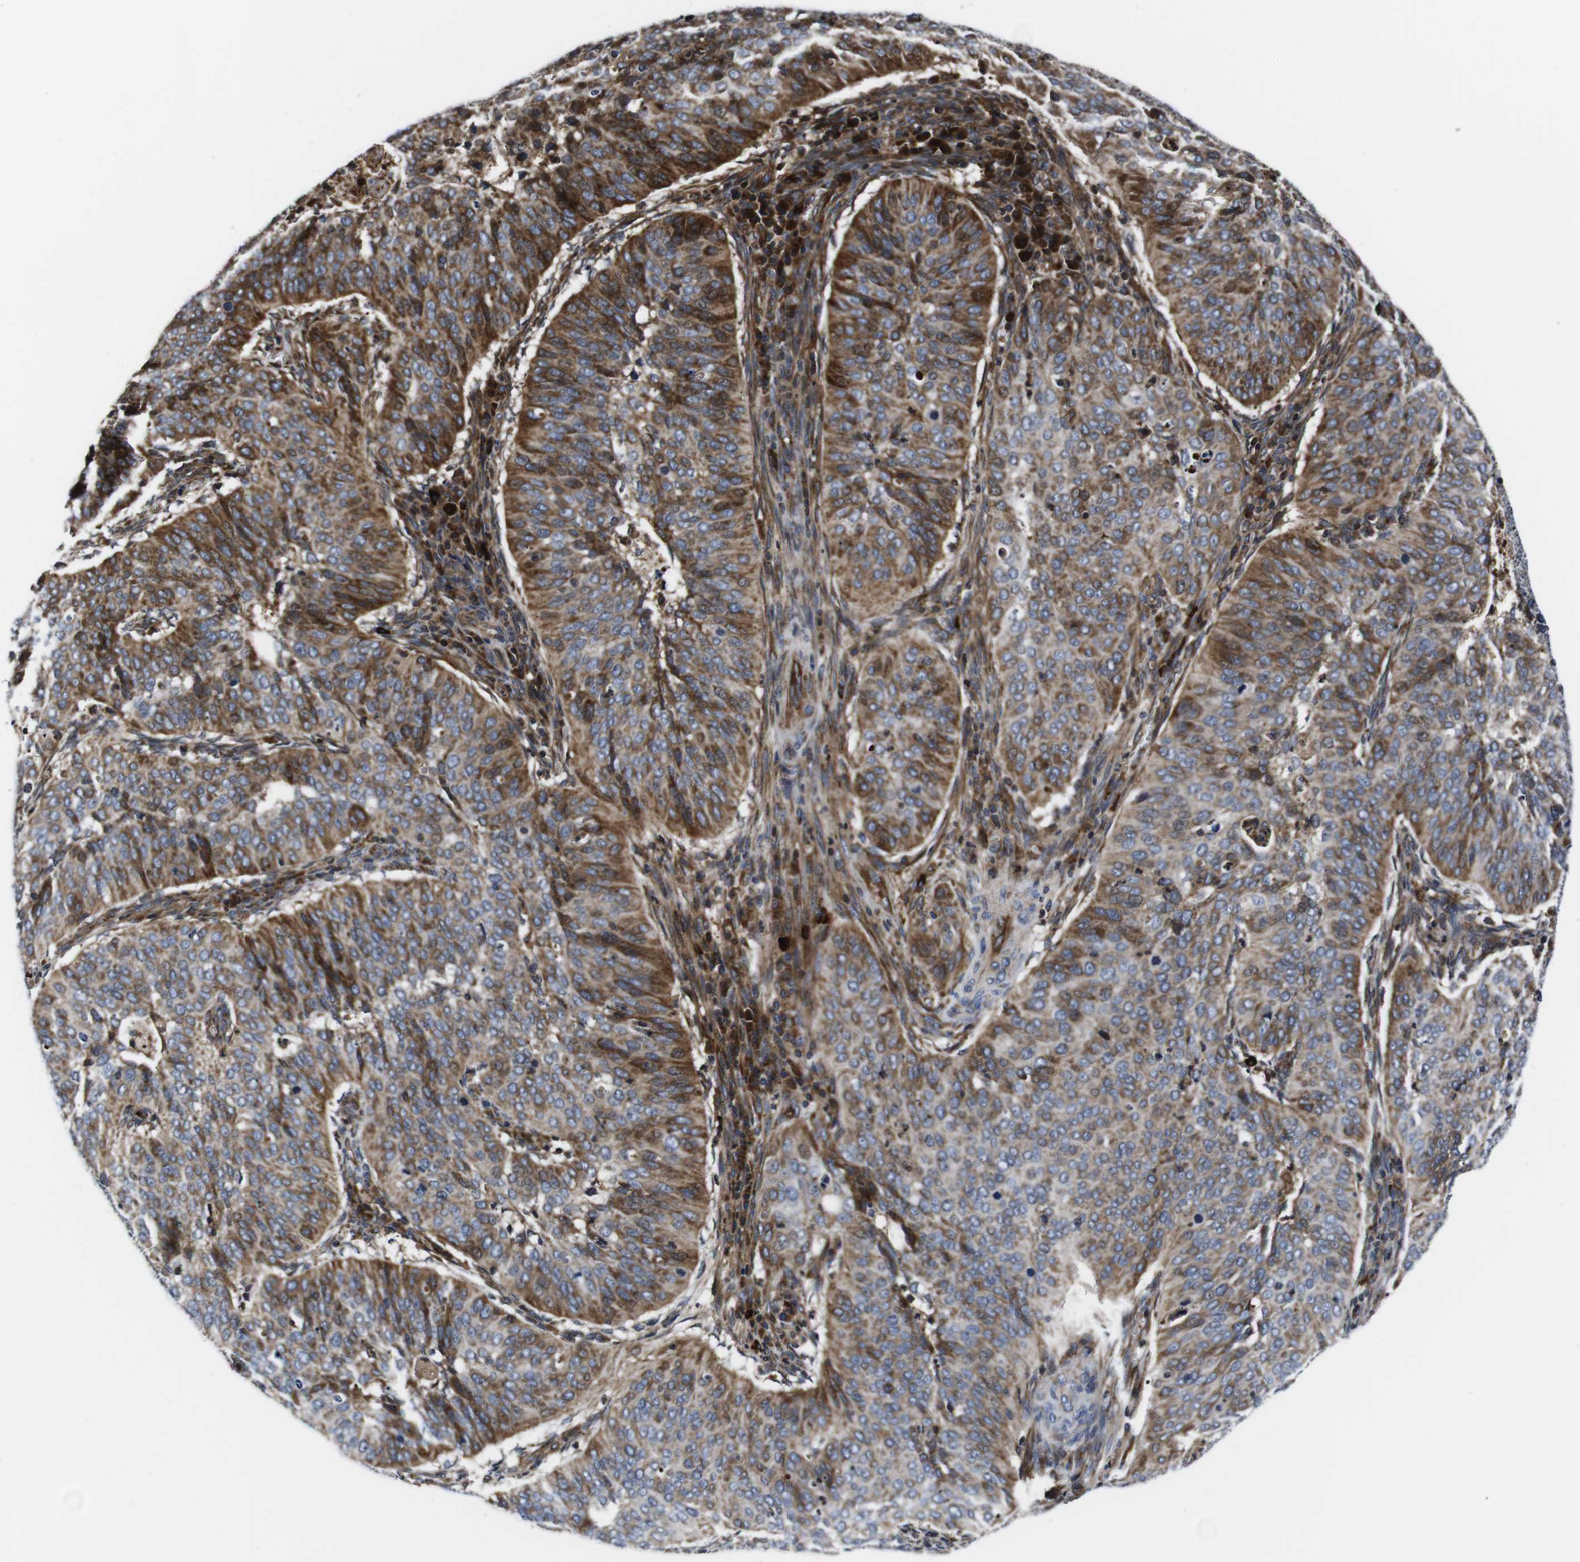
{"staining": {"intensity": "moderate", "quantity": ">75%", "location": "cytoplasmic/membranous"}, "tissue": "cervical cancer", "cell_type": "Tumor cells", "image_type": "cancer", "snomed": [{"axis": "morphology", "description": "Normal tissue, NOS"}, {"axis": "morphology", "description": "Squamous cell carcinoma, NOS"}, {"axis": "topography", "description": "Cervix"}], "caption": "Brown immunohistochemical staining in human cervical cancer reveals moderate cytoplasmic/membranous expression in about >75% of tumor cells. (DAB IHC, brown staining for protein, blue staining for nuclei).", "gene": "SMYD3", "patient": {"sex": "female", "age": 39}}